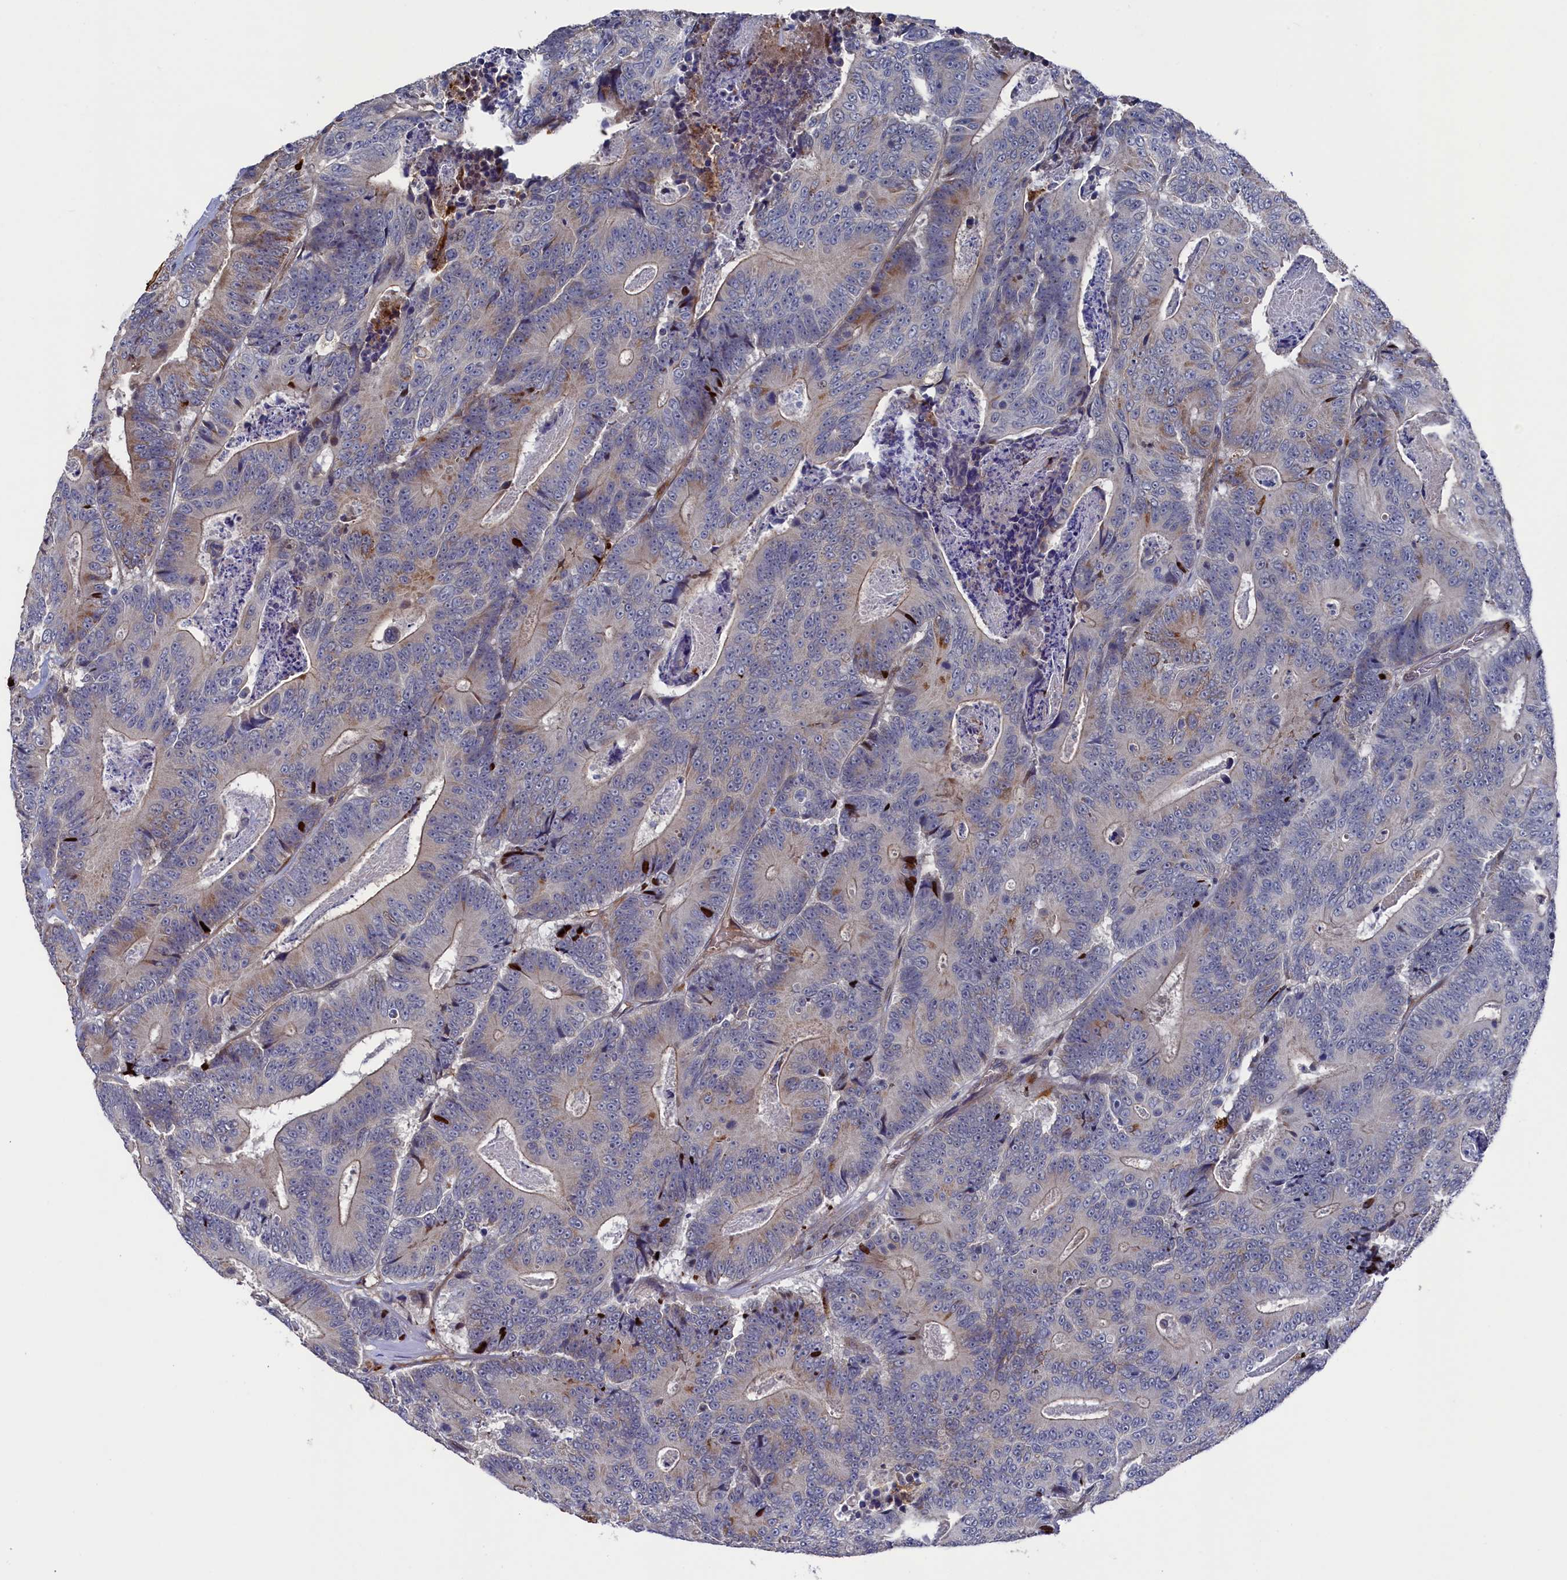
{"staining": {"intensity": "moderate", "quantity": "<25%", "location": "cytoplasmic/membranous"}, "tissue": "colorectal cancer", "cell_type": "Tumor cells", "image_type": "cancer", "snomed": [{"axis": "morphology", "description": "Adenocarcinoma, NOS"}, {"axis": "topography", "description": "Colon"}], "caption": "Immunohistochemistry photomicrograph of neoplastic tissue: adenocarcinoma (colorectal) stained using immunohistochemistry displays low levels of moderate protein expression localized specifically in the cytoplasmic/membranous of tumor cells, appearing as a cytoplasmic/membranous brown color.", "gene": "ZNF891", "patient": {"sex": "male", "age": 83}}